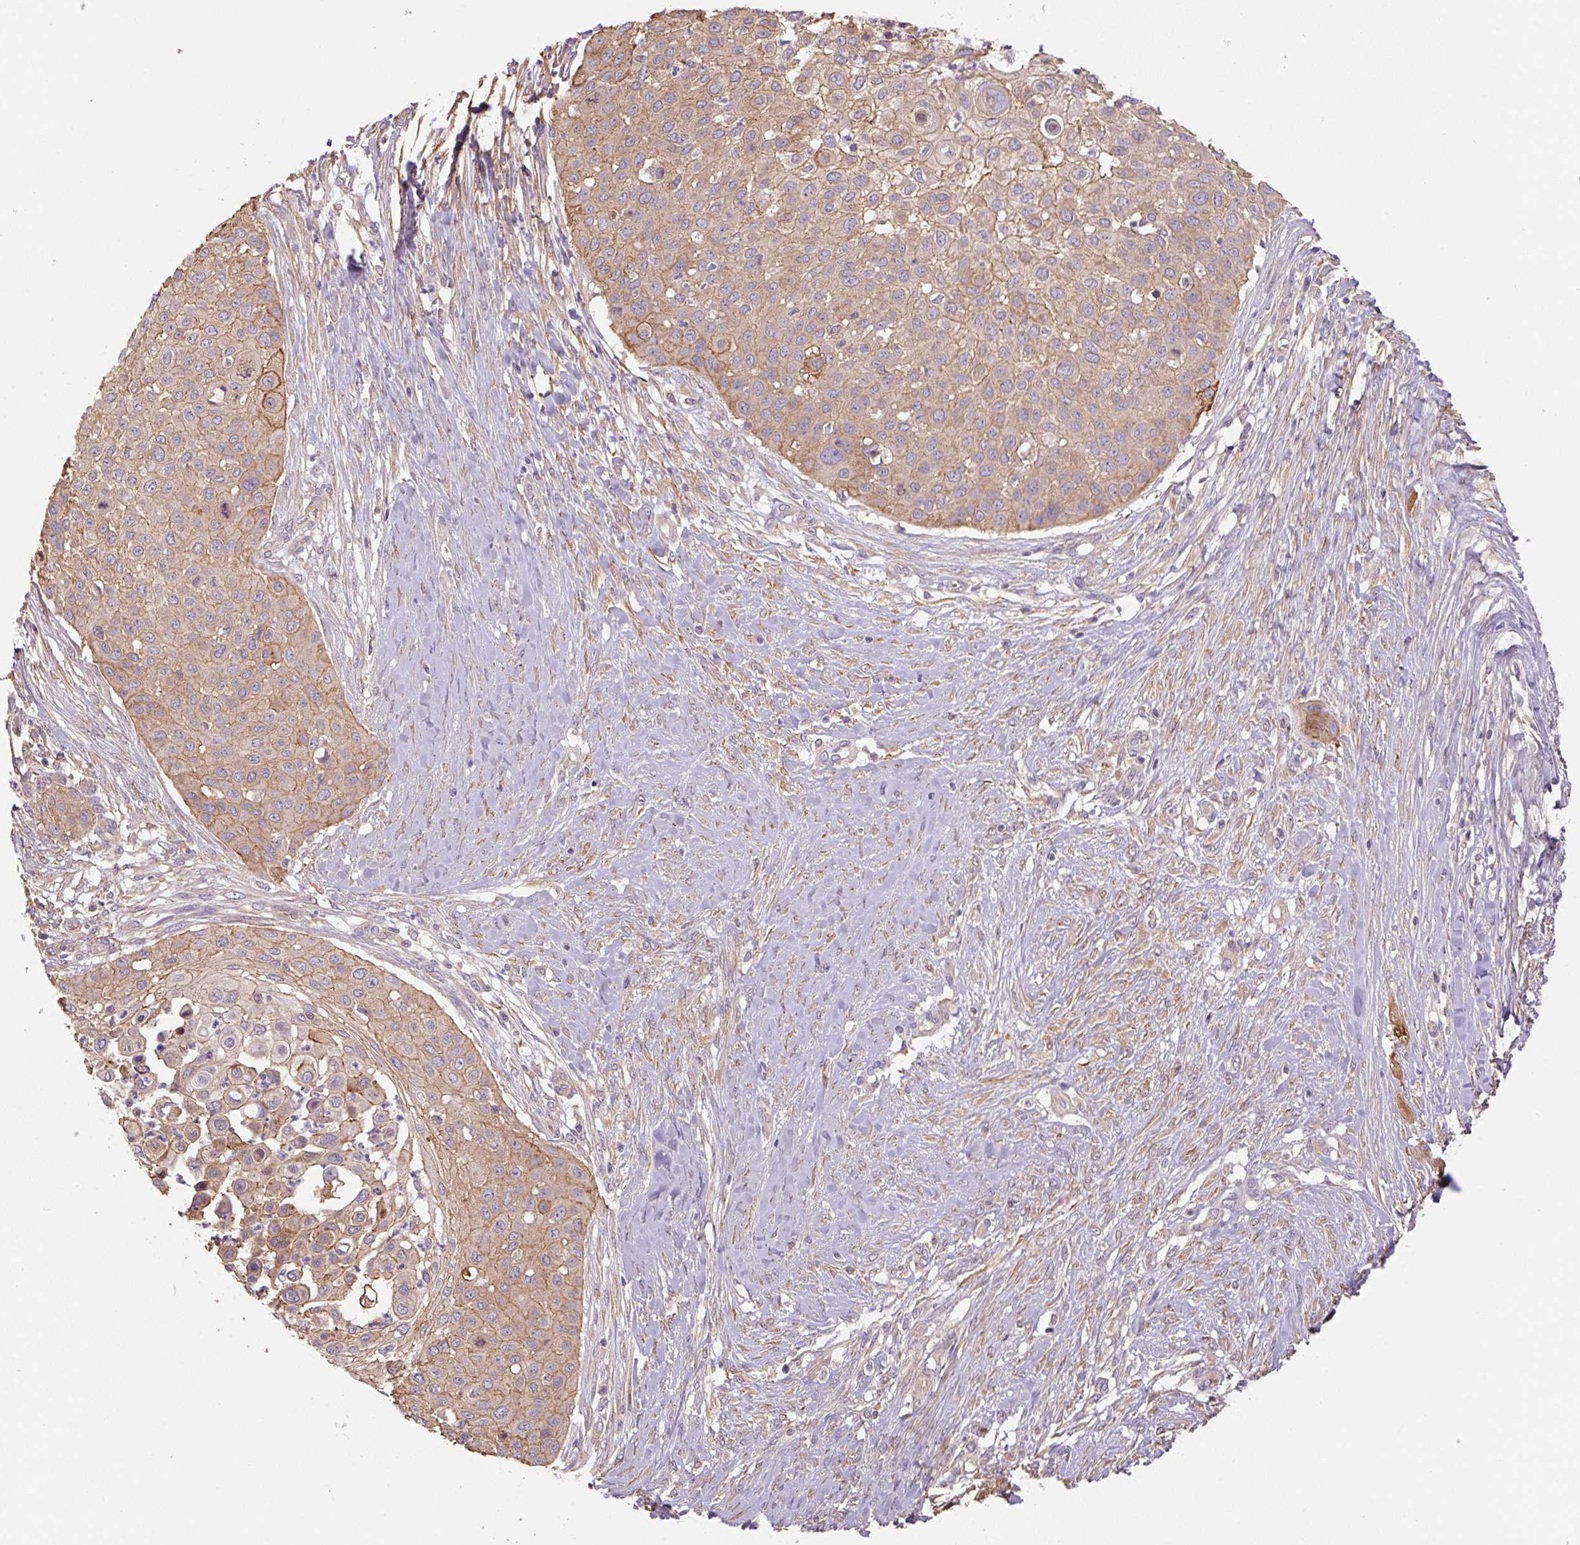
{"staining": {"intensity": "weak", "quantity": ">75%", "location": "cytoplasmic/membranous"}, "tissue": "skin cancer", "cell_type": "Tumor cells", "image_type": "cancer", "snomed": [{"axis": "morphology", "description": "Squamous cell carcinoma, NOS"}, {"axis": "topography", "description": "Skin"}], "caption": "Weak cytoplasmic/membranous staining is present in approximately >75% of tumor cells in skin cancer (squamous cell carcinoma).", "gene": "COX8A", "patient": {"sex": "female", "age": 87}}